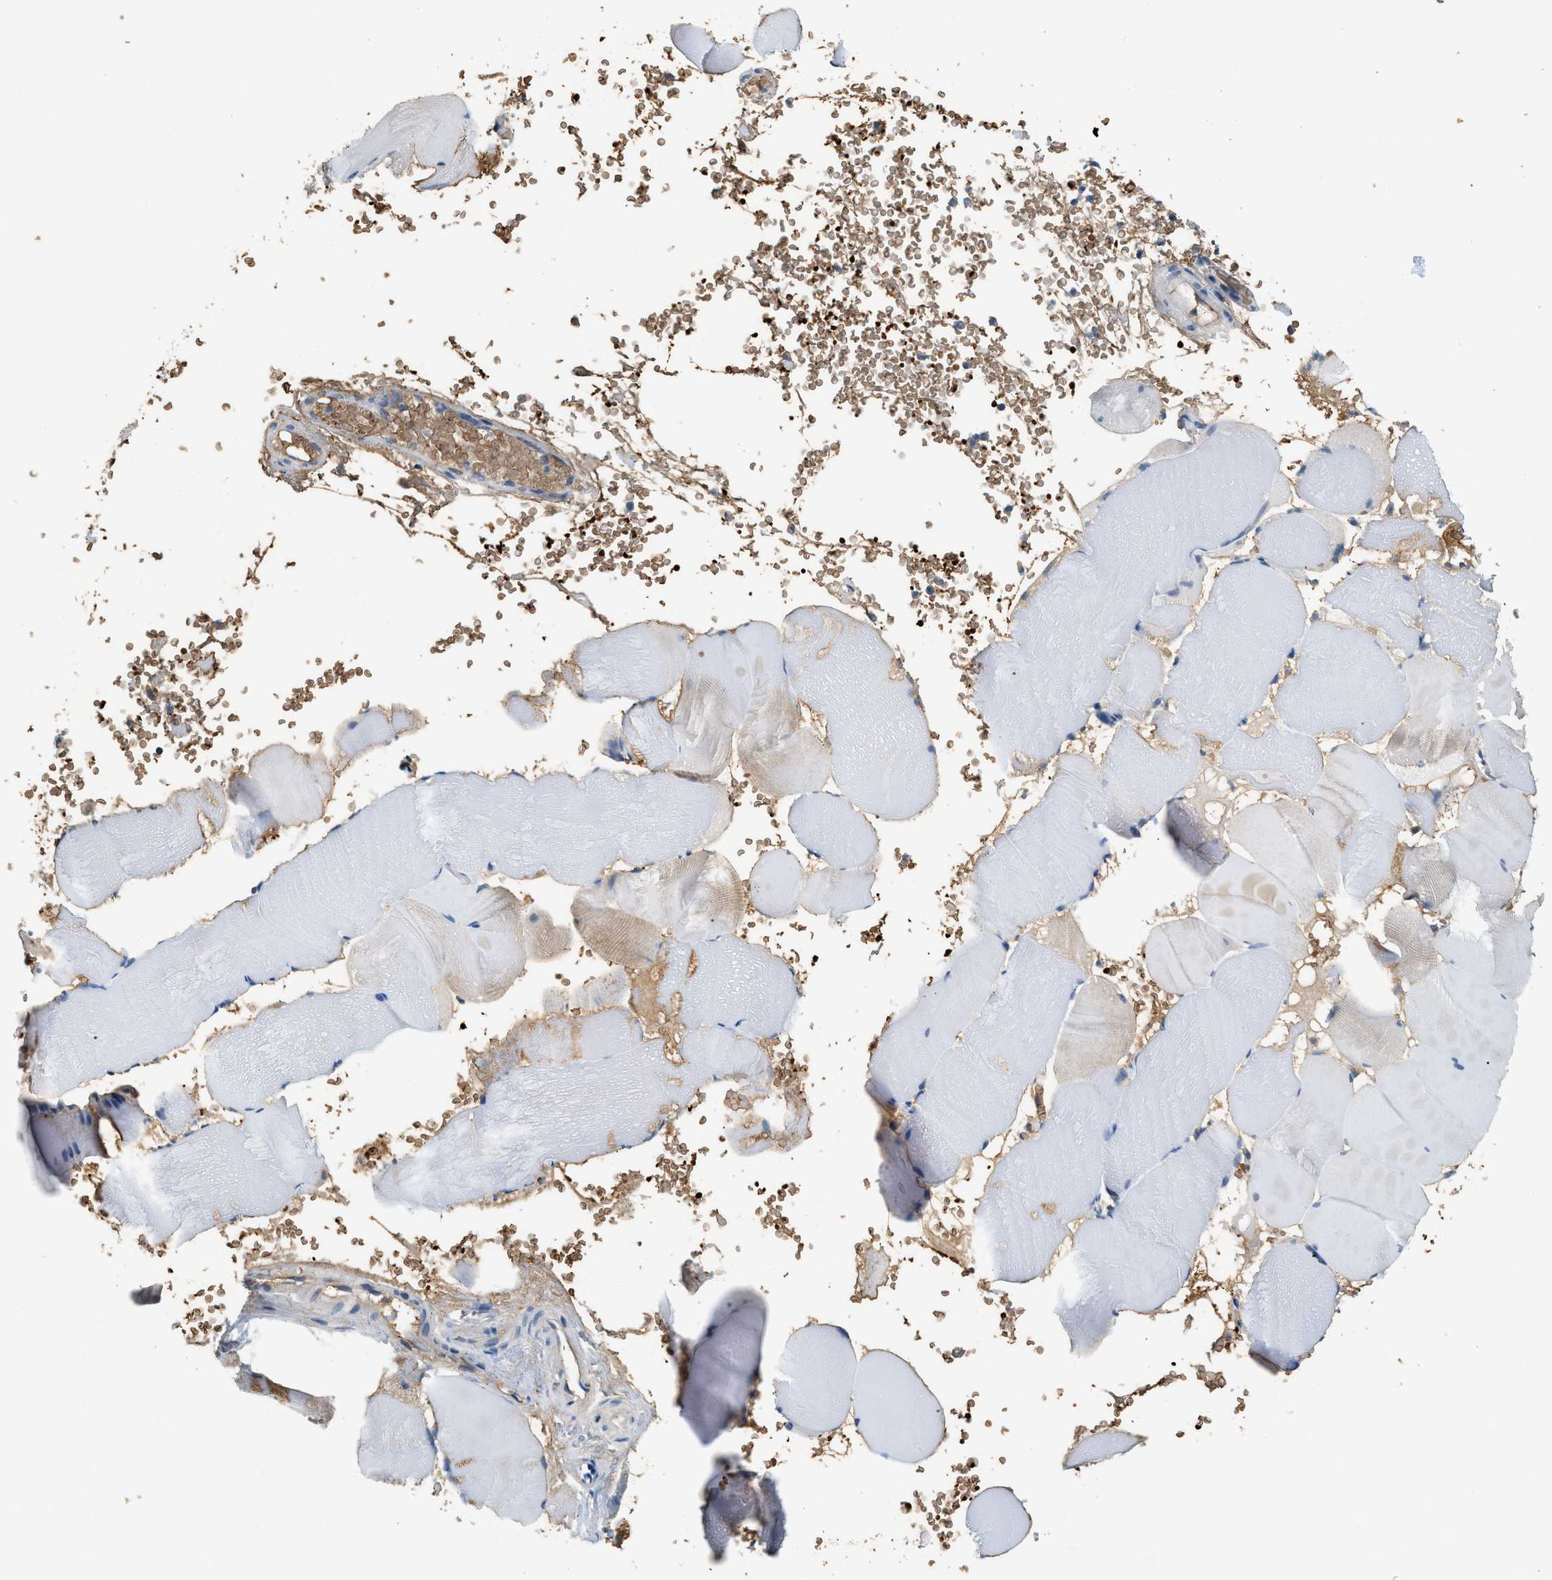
{"staining": {"intensity": "weak", "quantity": "<25%", "location": "cytoplasmic/membranous"}, "tissue": "skeletal muscle", "cell_type": "Myocytes", "image_type": "normal", "snomed": [{"axis": "morphology", "description": "Normal tissue, NOS"}, {"axis": "topography", "description": "Skeletal muscle"}], "caption": "DAB immunohistochemical staining of unremarkable human skeletal muscle shows no significant staining in myocytes. (DAB IHC with hematoxylin counter stain).", "gene": "CYTH2", "patient": {"sex": "male", "age": 62}}